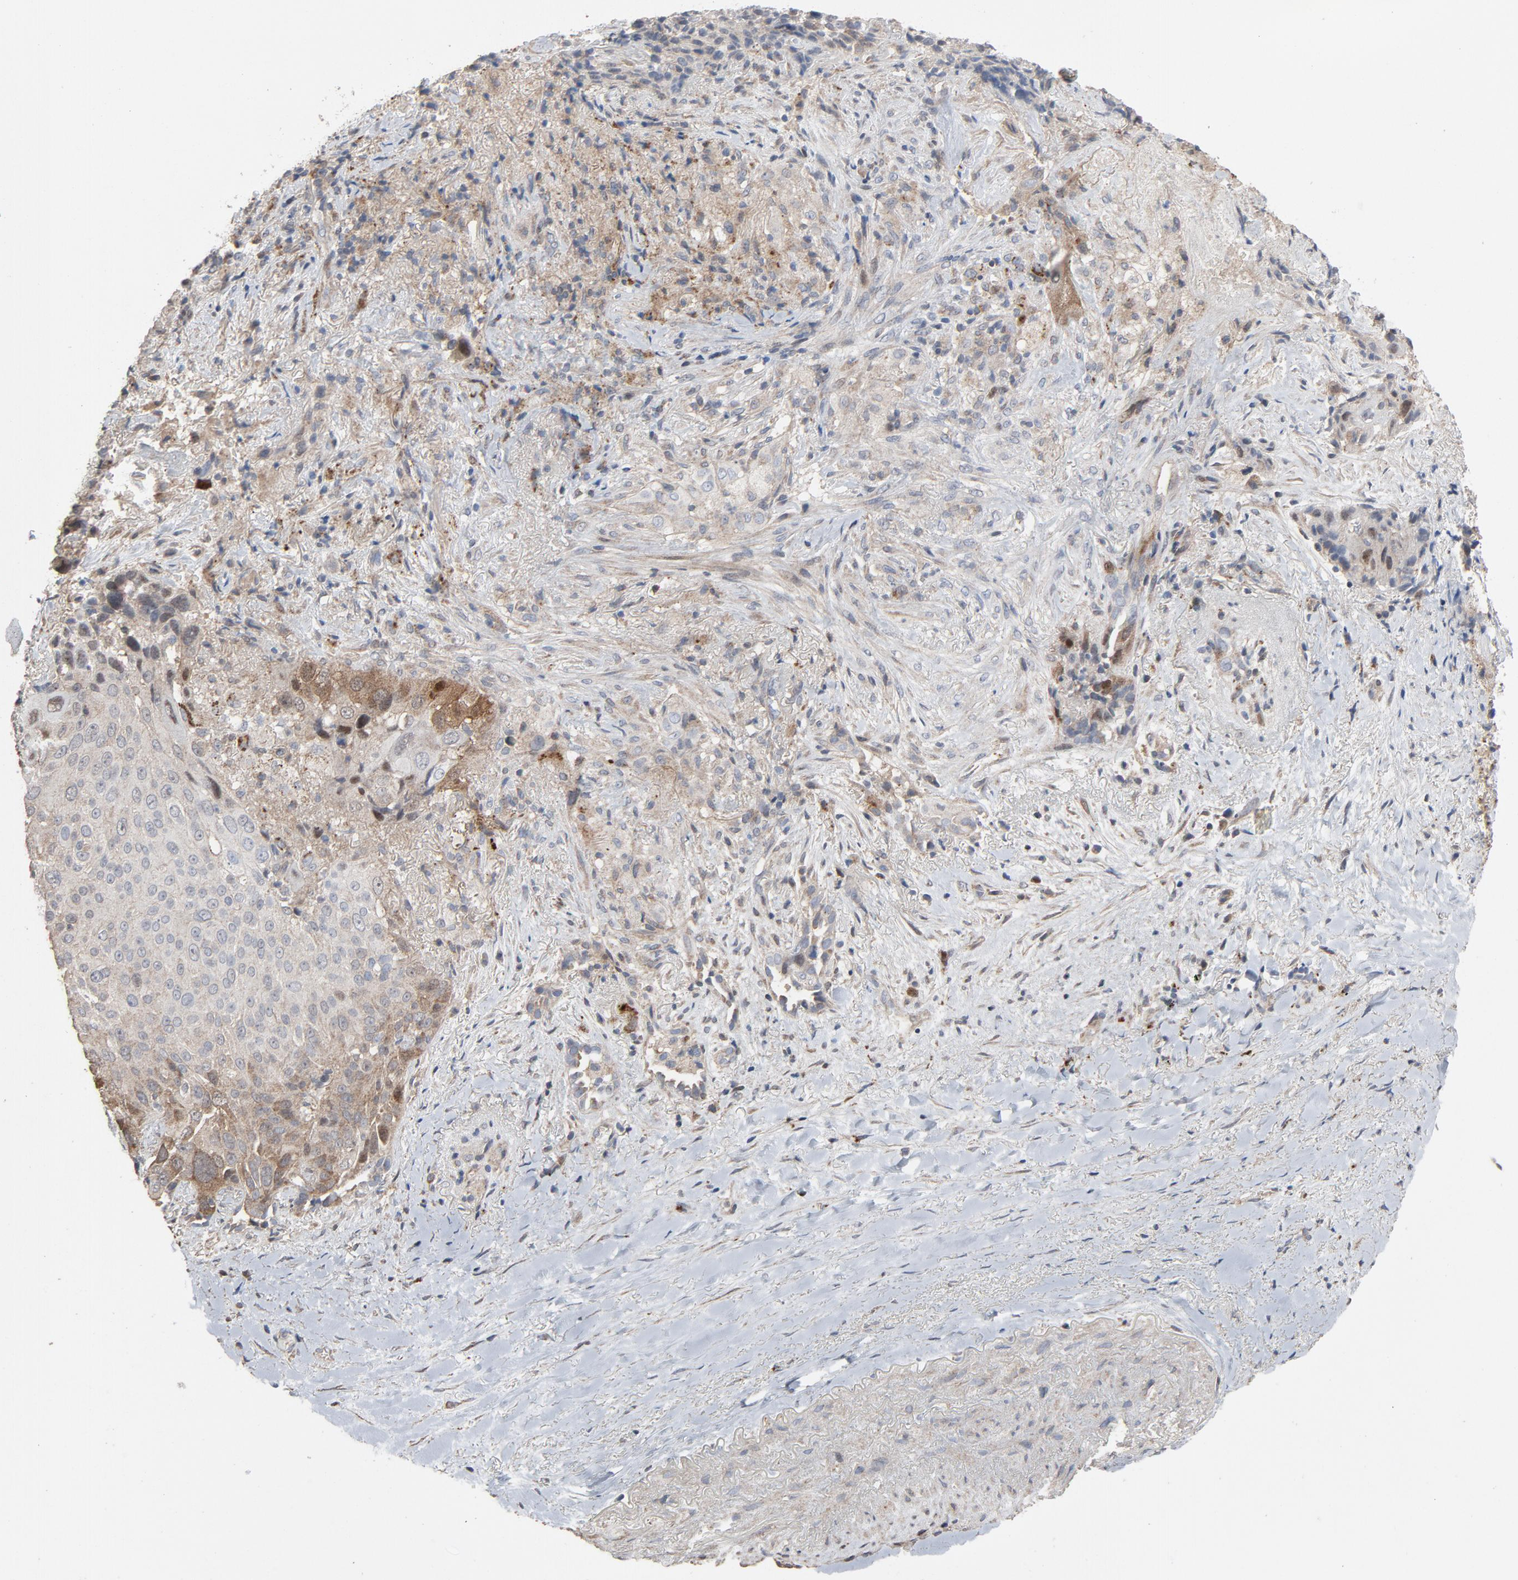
{"staining": {"intensity": "weak", "quantity": "25%-75%", "location": "cytoplasmic/membranous,nuclear"}, "tissue": "lung cancer", "cell_type": "Tumor cells", "image_type": "cancer", "snomed": [{"axis": "morphology", "description": "Squamous cell carcinoma, NOS"}, {"axis": "topography", "description": "Lung"}], "caption": "Weak cytoplasmic/membranous and nuclear protein positivity is identified in about 25%-75% of tumor cells in squamous cell carcinoma (lung). Using DAB (3,3'-diaminobenzidine) (brown) and hematoxylin (blue) stains, captured at high magnification using brightfield microscopy.", "gene": "CDK6", "patient": {"sex": "male", "age": 54}}